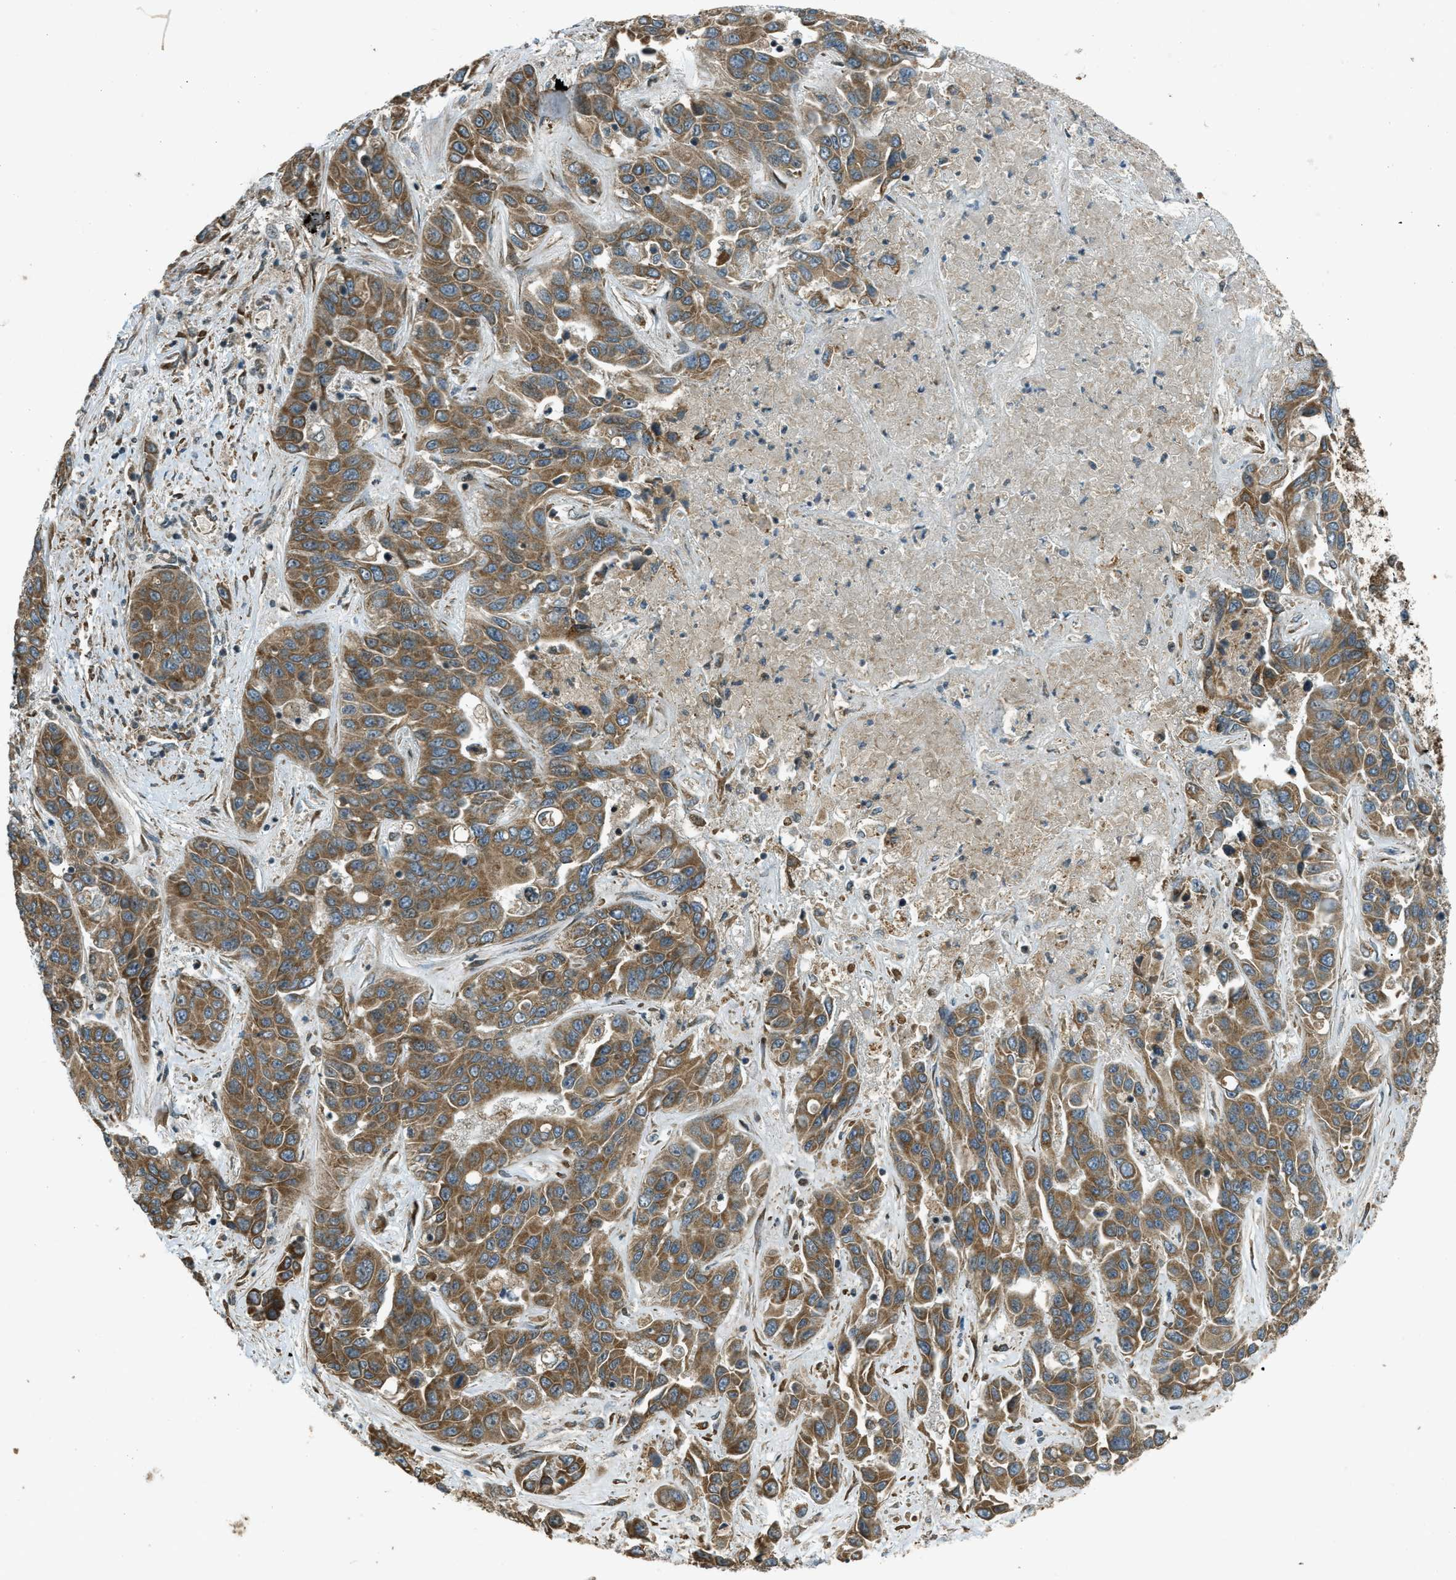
{"staining": {"intensity": "moderate", "quantity": ">75%", "location": "cytoplasmic/membranous"}, "tissue": "liver cancer", "cell_type": "Tumor cells", "image_type": "cancer", "snomed": [{"axis": "morphology", "description": "Cholangiocarcinoma"}, {"axis": "topography", "description": "Liver"}], "caption": "Liver cancer tissue reveals moderate cytoplasmic/membranous staining in approximately >75% of tumor cells", "gene": "EIF2AK3", "patient": {"sex": "female", "age": 52}}